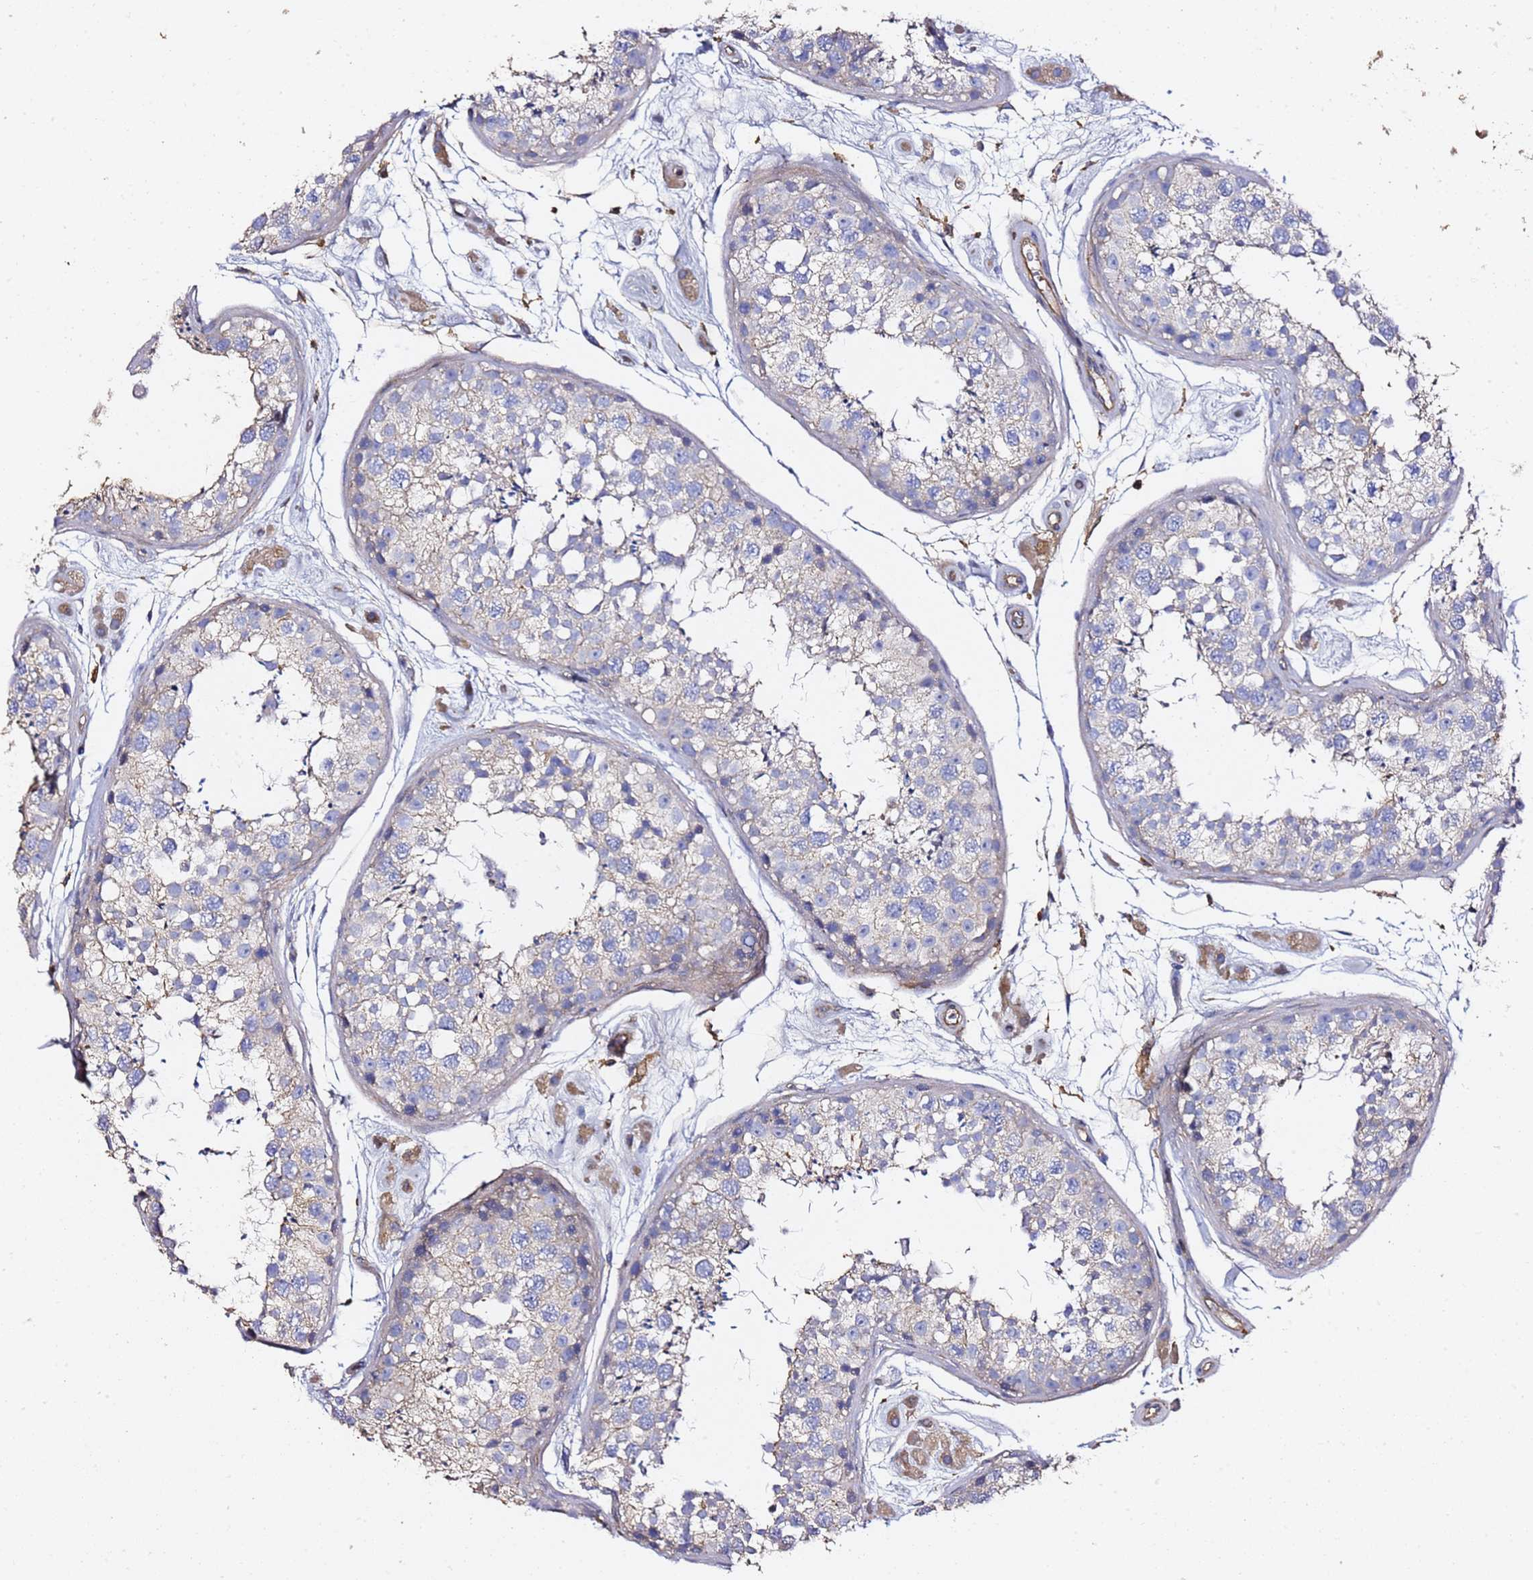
{"staining": {"intensity": "negative", "quantity": "none", "location": "none"}, "tissue": "testis", "cell_type": "Cells in seminiferous ducts", "image_type": "normal", "snomed": [{"axis": "morphology", "description": "Normal tissue, NOS"}, {"axis": "topography", "description": "Testis"}], "caption": "The micrograph displays no significant expression in cells in seminiferous ducts of testis. (DAB immunohistochemistry, high magnification).", "gene": "ZFP36L2", "patient": {"sex": "male", "age": 25}}